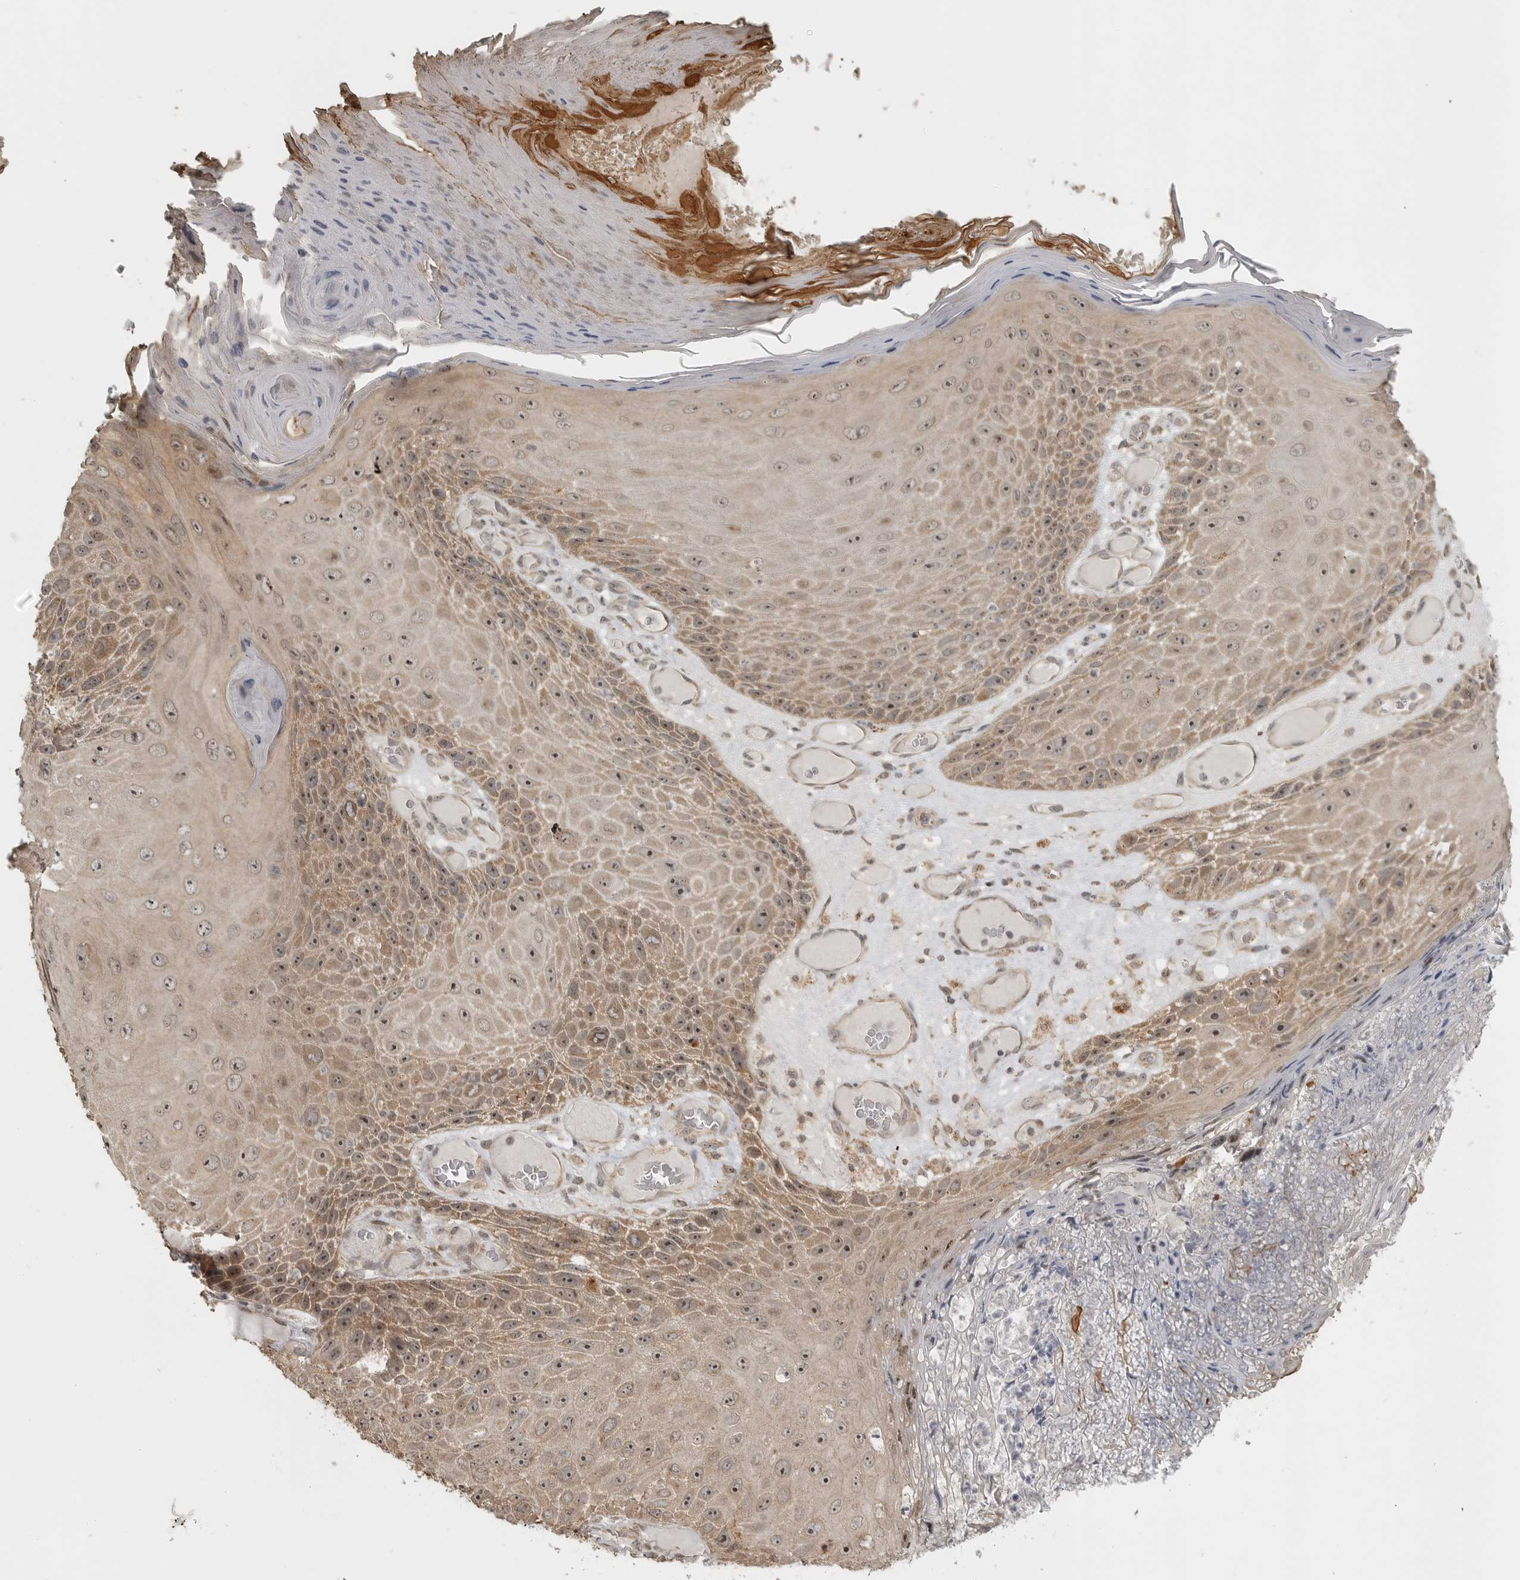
{"staining": {"intensity": "moderate", "quantity": ">75%", "location": "cytoplasmic/membranous"}, "tissue": "skin cancer", "cell_type": "Tumor cells", "image_type": "cancer", "snomed": [{"axis": "morphology", "description": "Squamous cell carcinoma, NOS"}, {"axis": "topography", "description": "Skin"}], "caption": "The image reveals a brown stain indicating the presence of a protein in the cytoplasmic/membranous of tumor cells in skin cancer (squamous cell carcinoma).", "gene": "LLGL1", "patient": {"sex": "female", "age": 88}}